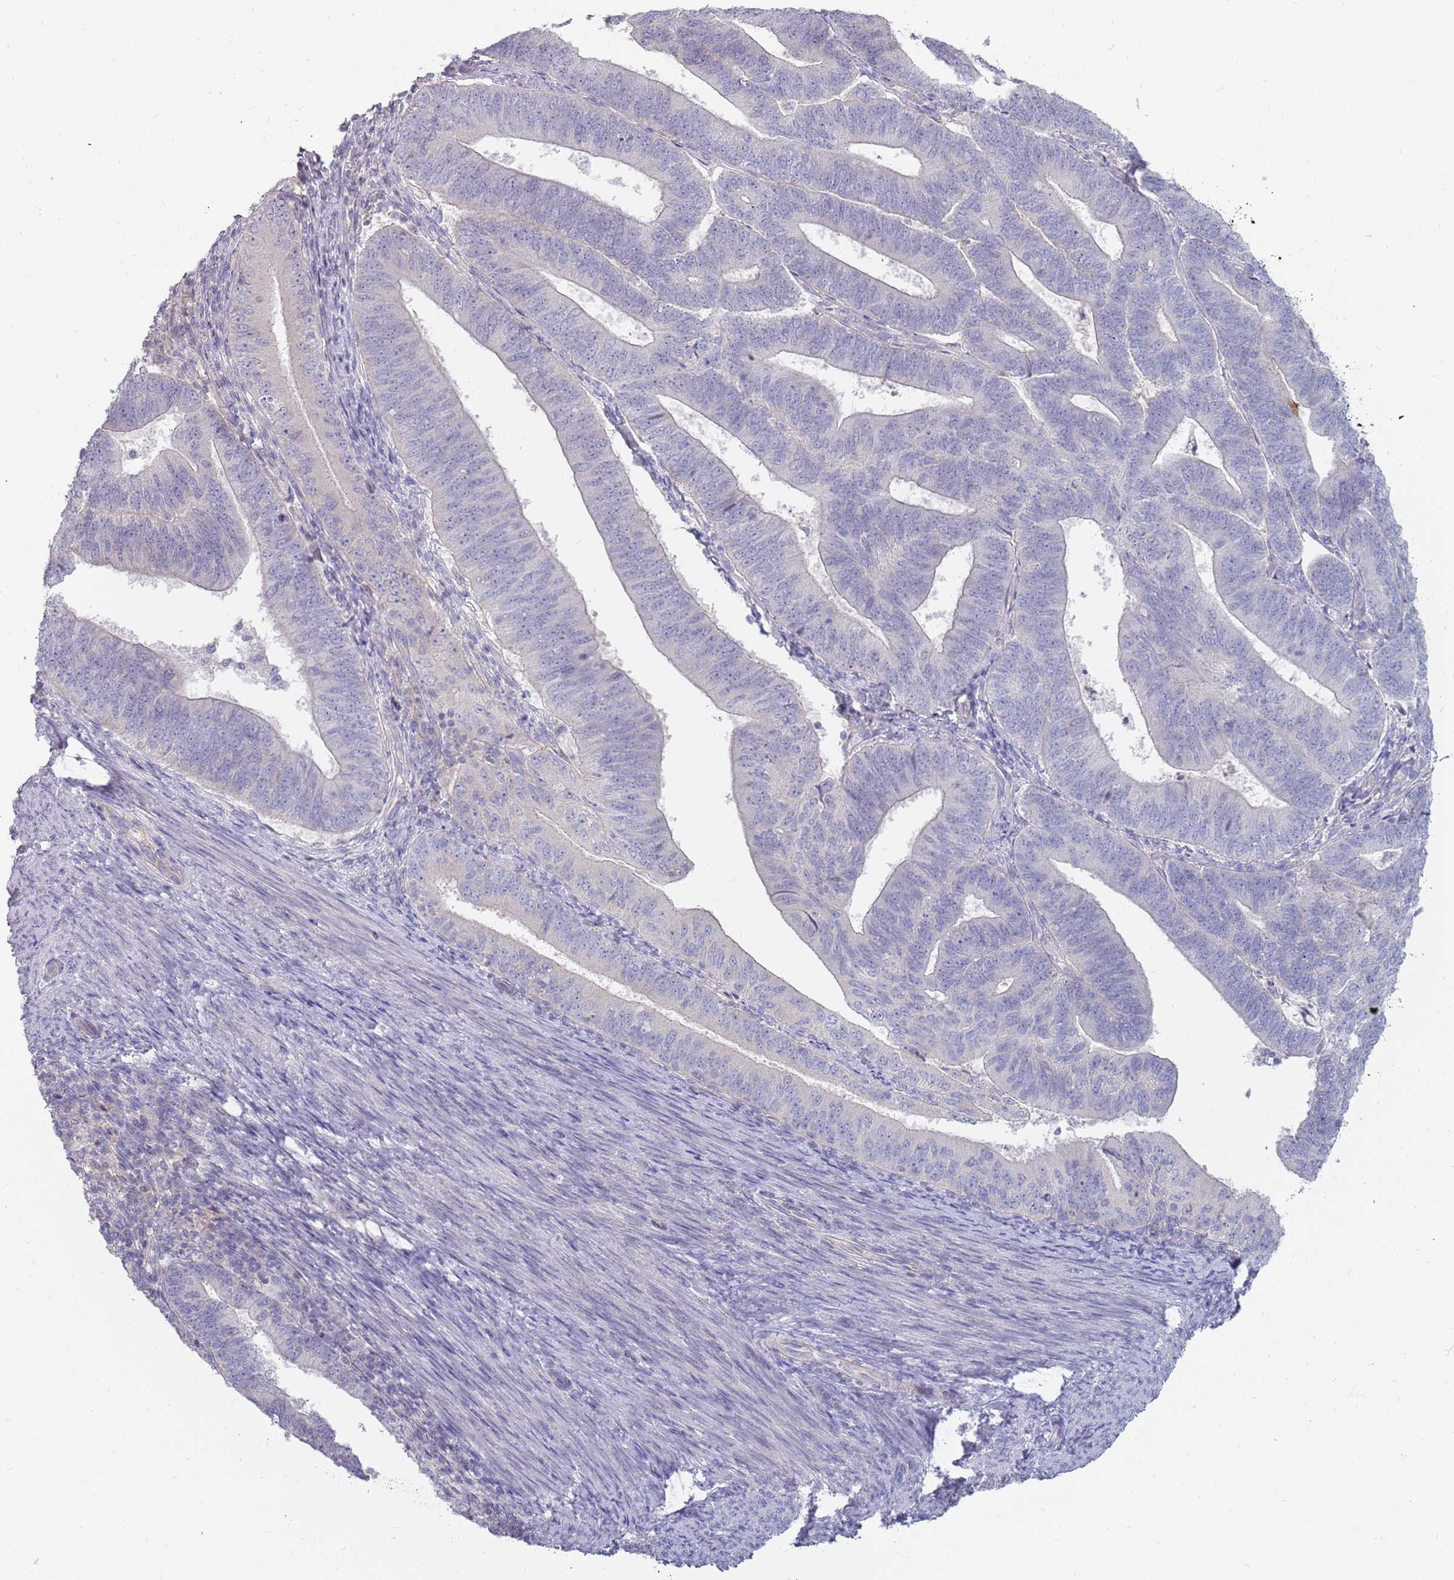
{"staining": {"intensity": "negative", "quantity": "none", "location": "none"}, "tissue": "endometrial cancer", "cell_type": "Tumor cells", "image_type": "cancer", "snomed": [{"axis": "morphology", "description": "Adenocarcinoma, NOS"}, {"axis": "topography", "description": "Endometrium"}], "caption": "Histopathology image shows no significant protein staining in tumor cells of endometrial adenocarcinoma.", "gene": "DDX4", "patient": {"sex": "female", "age": 70}}